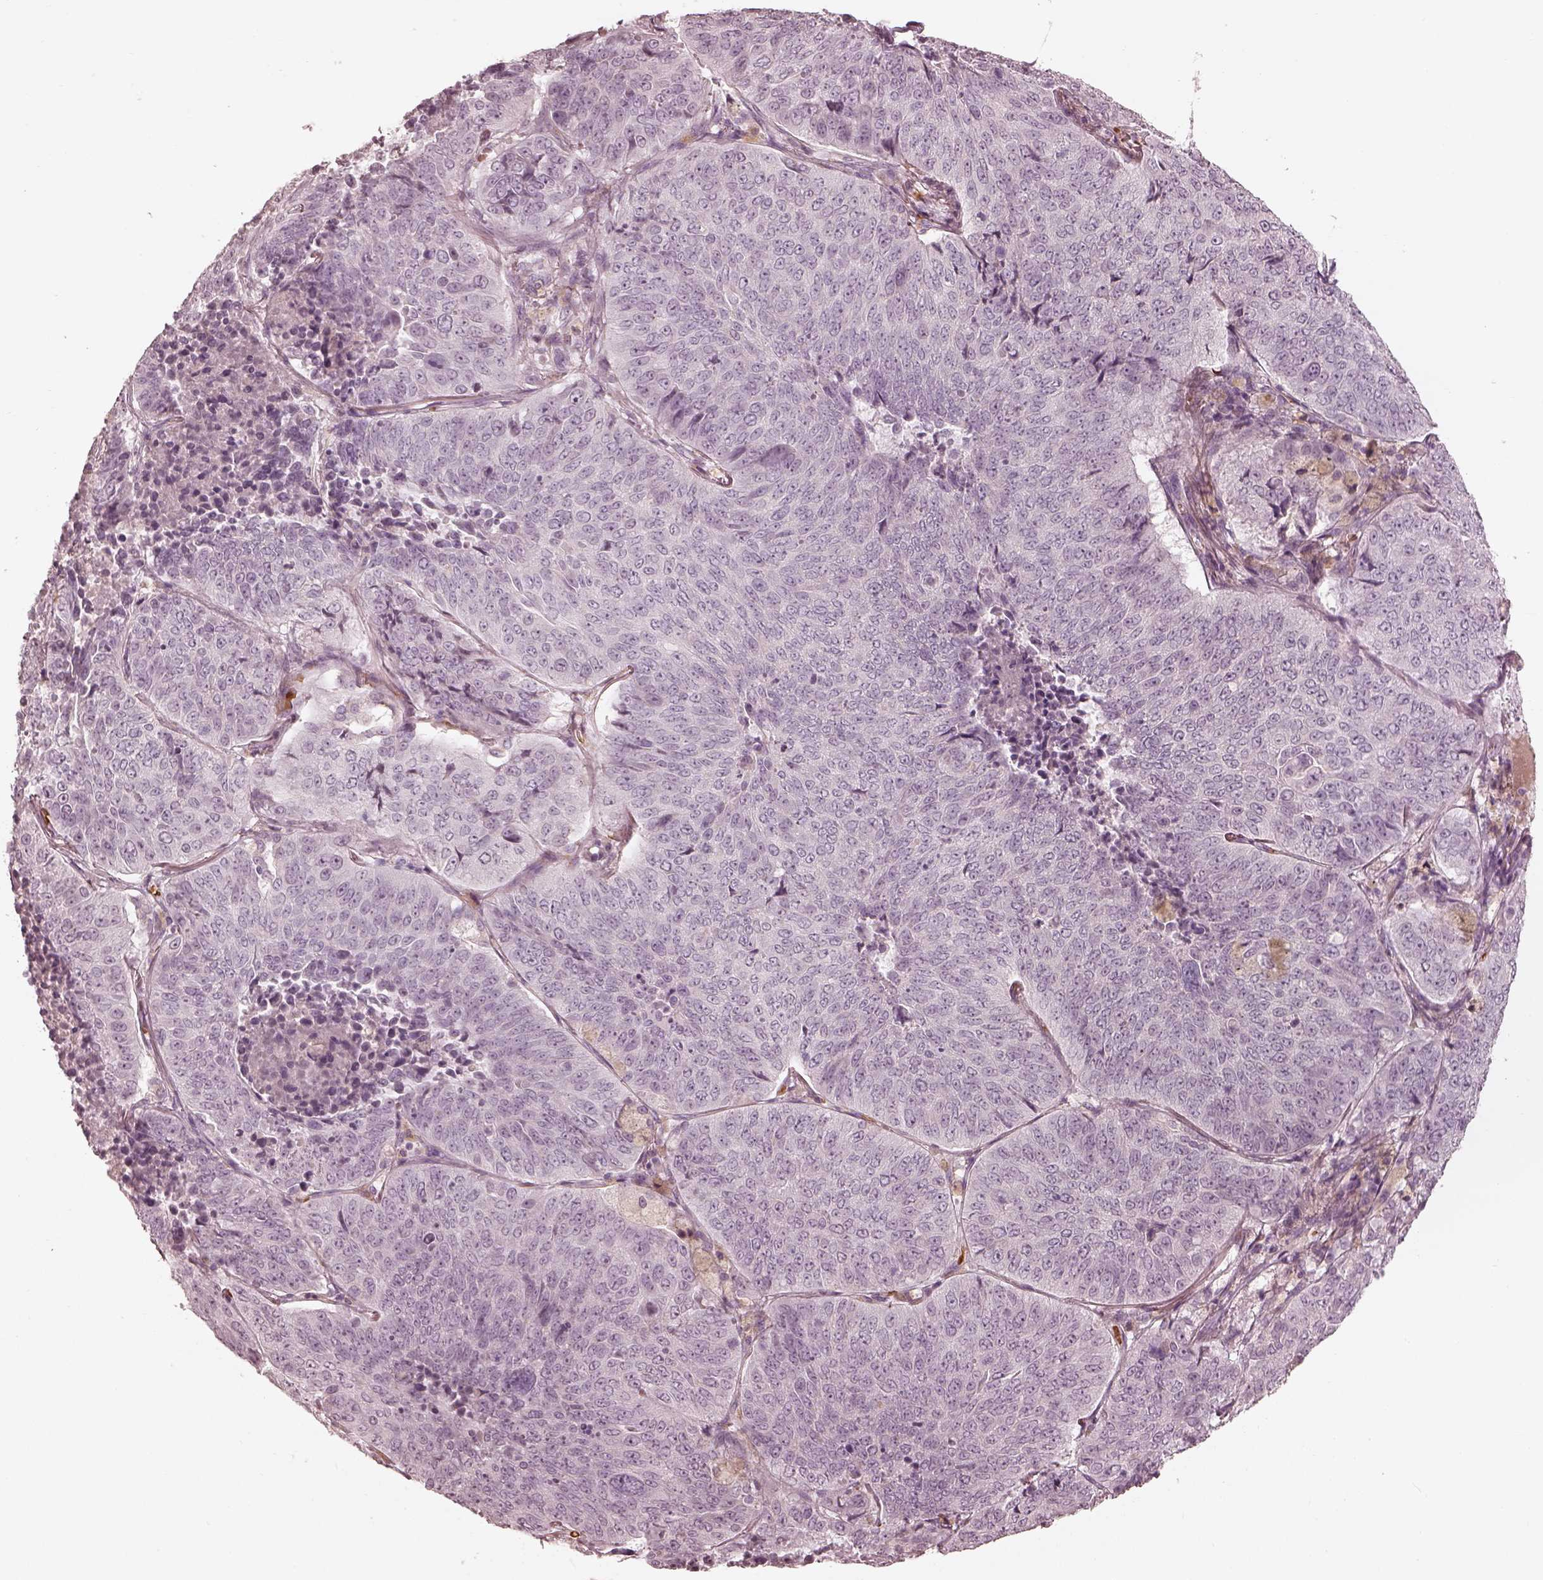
{"staining": {"intensity": "negative", "quantity": "none", "location": "none"}, "tissue": "lung cancer", "cell_type": "Tumor cells", "image_type": "cancer", "snomed": [{"axis": "morphology", "description": "Normal tissue, NOS"}, {"axis": "morphology", "description": "Squamous cell carcinoma, NOS"}, {"axis": "topography", "description": "Bronchus"}, {"axis": "topography", "description": "Lung"}], "caption": "The IHC photomicrograph has no significant staining in tumor cells of lung cancer (squamous cell carcinoma) tissue. The staining is performed using DAB brown chromogen with nuclei counter-stained in using hematoxylin.", "gene": "ANKLE1", "patient": {"sex": "male", "age": 64}}